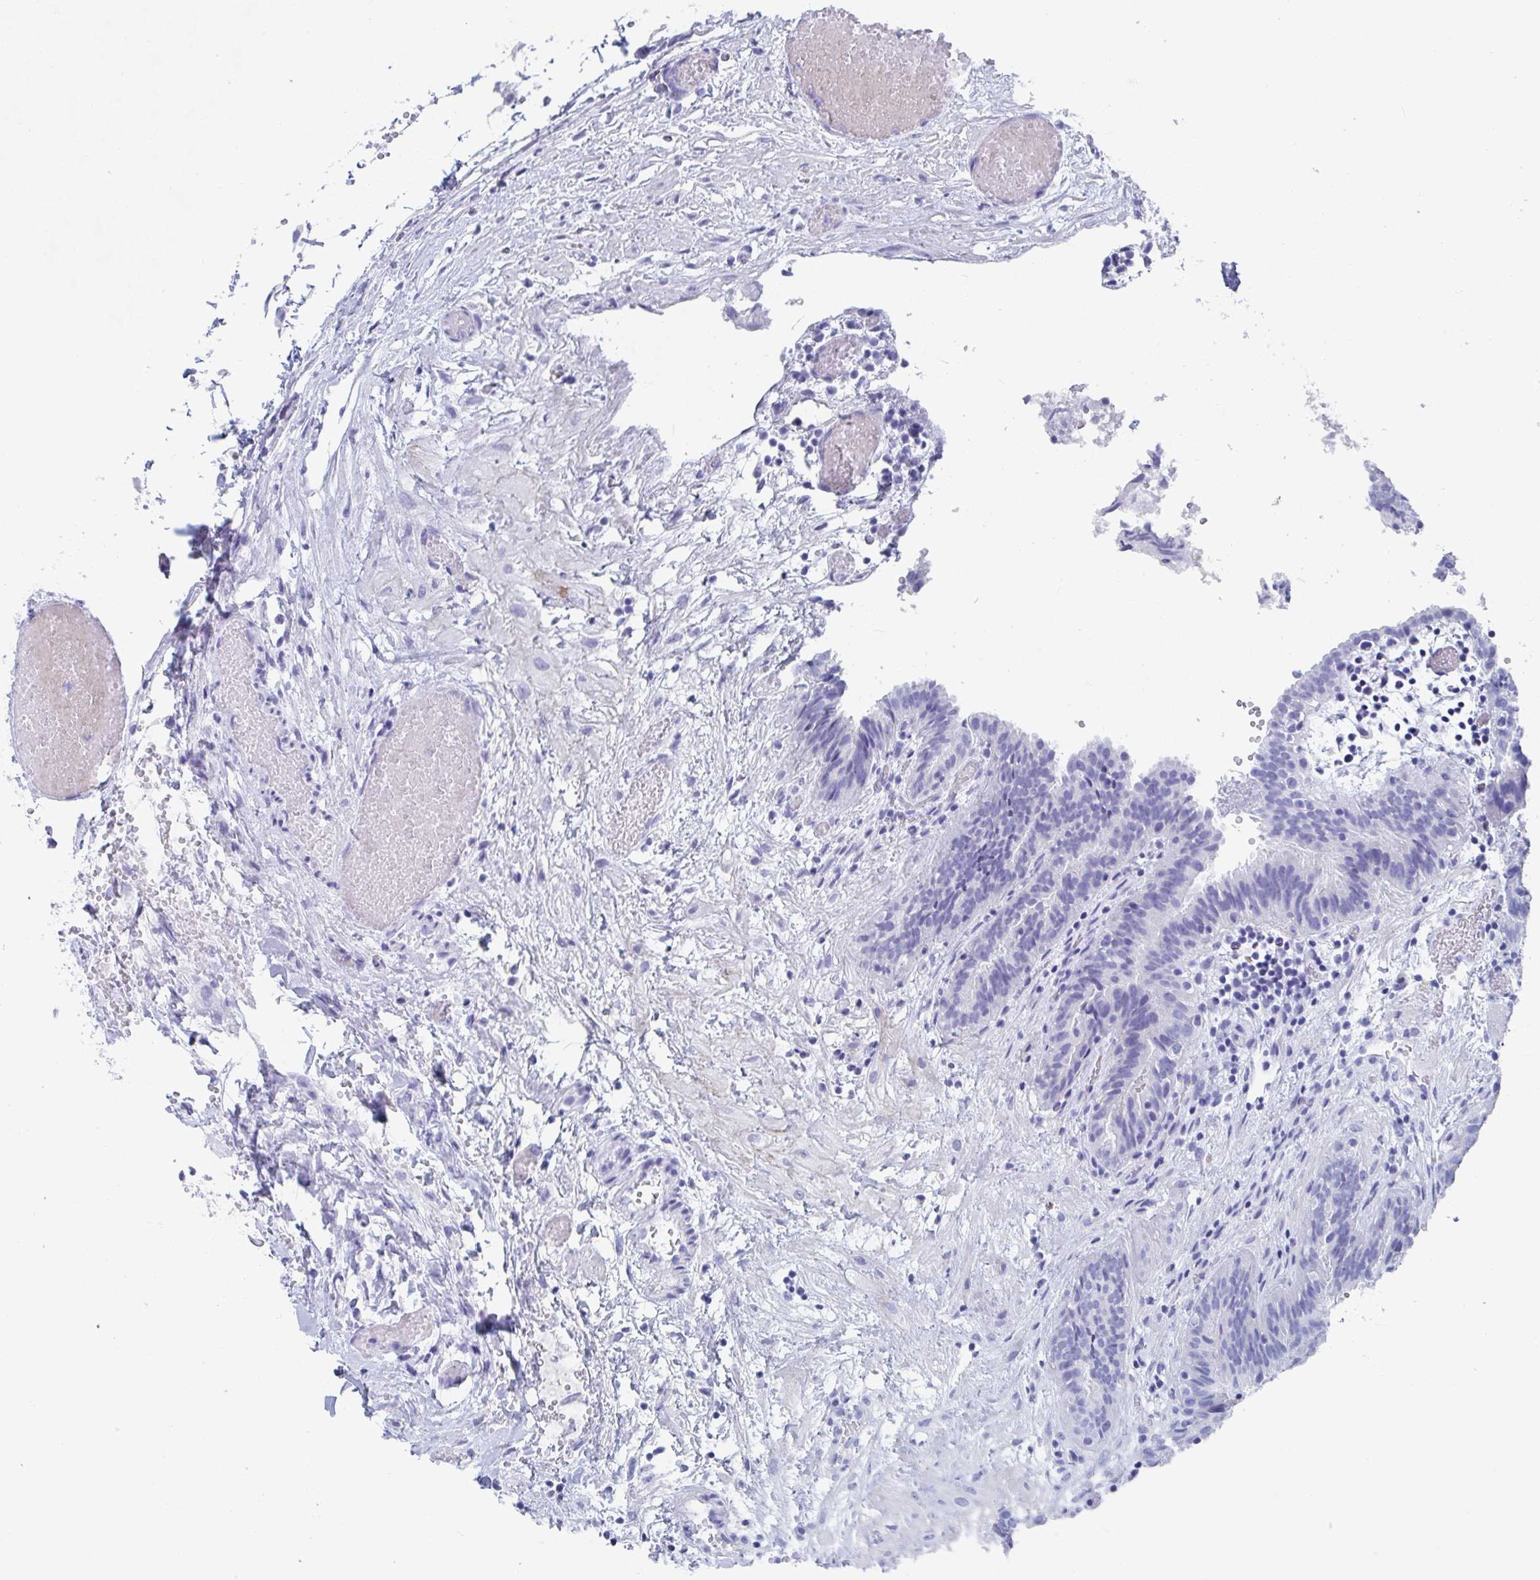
{"staining": {"intensity": "negative", "quantity": "none", "location": "none"}, "tissue": "fallopian tube", "cell_type": "Glandular cells", "image_type": "normal", "snomed": [{"axis": "morphology", "description": "Normal tissue, NOS"}, {"axis": "topography", "description": "Fallopian tube"}], "caption": "Immunohistochemistry histopathology image of unremarkable fallopian tube: human fallopian tube stained with DAB (3,3'-diaminobenzidine) exhibits no significant protein positivity in glandular cells.", "gene": "GRIA1", "patient": {"sex": "female", "age": 37}}